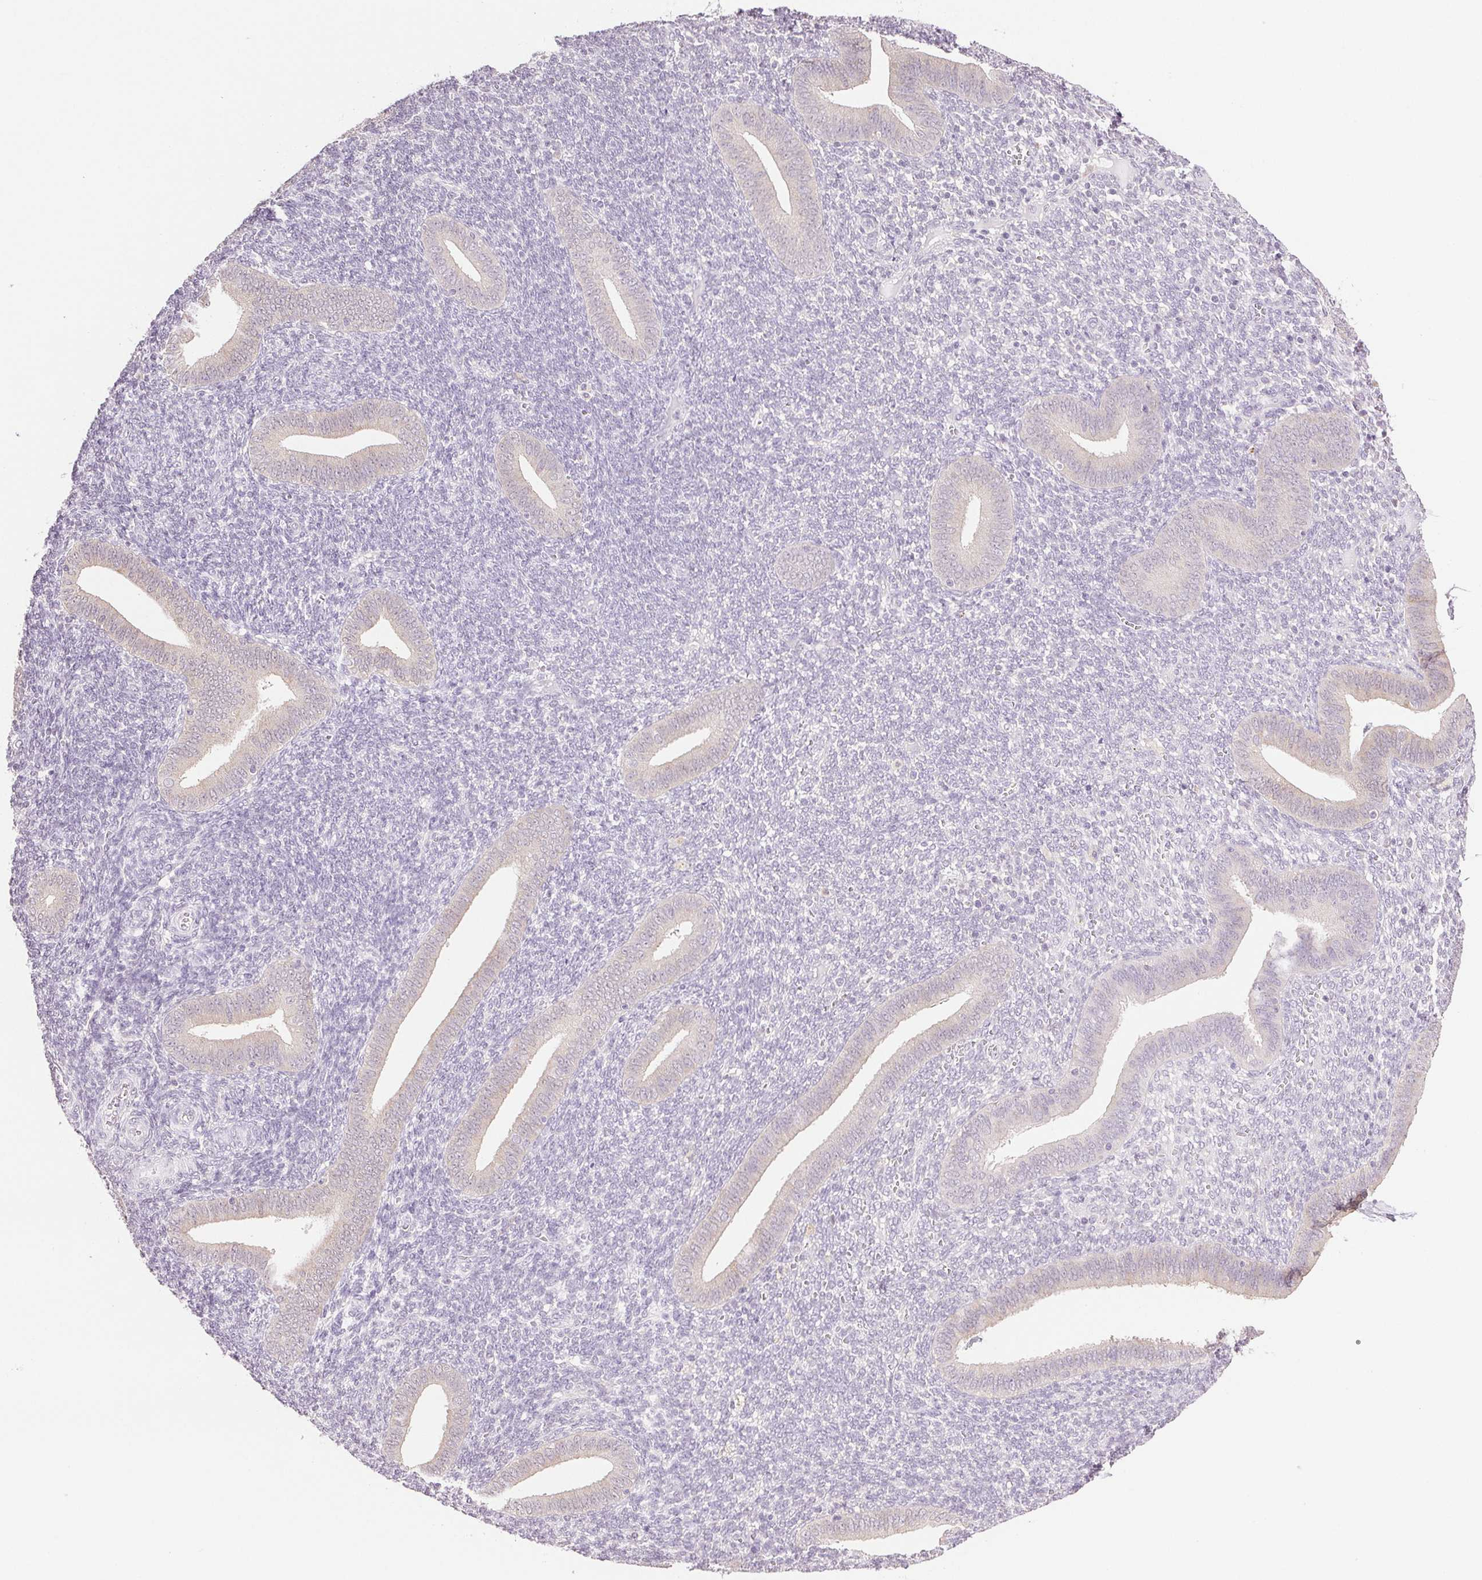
{"staining": {"intensity": "negative", "quantity": "none", "location": "none"}, "tissue": "endometrium", "cell_type": "Cells in endometrial stroma", "image_type": "normal", "snomed": [{"axis": "morphology", "description": "Normal tissue, NOS"}, {"axis": "topography", "description": "Endometrium"}], "caption": "Protein analysis of normal endometrium reveals no significant expression in cells in endometrial stroma. Nuclei are stained in blue.", "gene": "TNNT3", "patient": {"sex": "female", "age": 25}}